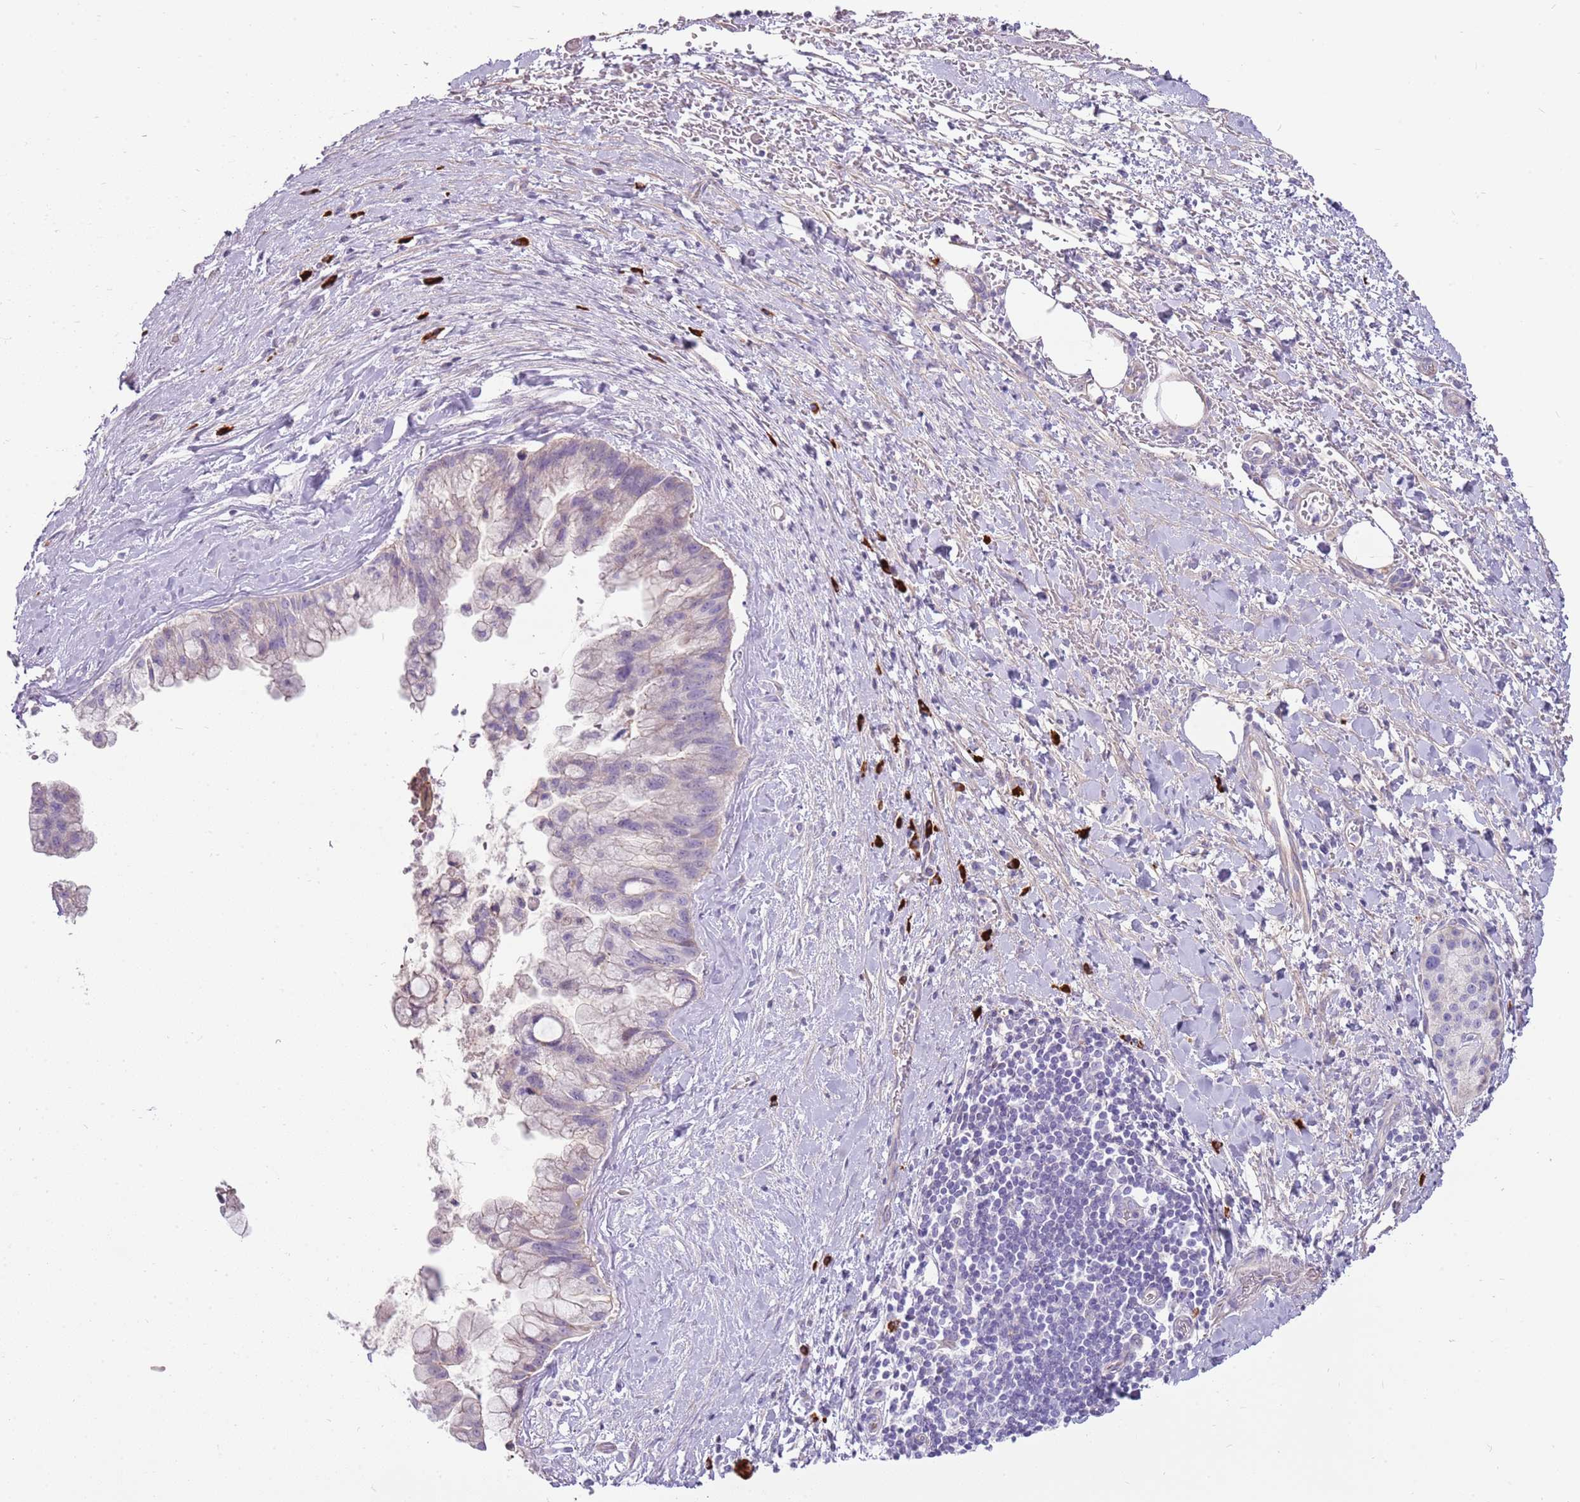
{"staining": {"intensity": "negative", "quantity": "none", "location": "none"}, "tissue": "pancreatic cancer", "cell_type": "Tumor cells", "image_type": "cancer", "snomed": [{"axis": "morphology", "description": "Adenocarcinoma, NOS"}, {"axis": "topography", "description": "Pancreas"}], "caption": "An IHC histopathology image of pancreatic adenocarcinoma is shown. There is no staining in tumor cells of pancreatic adenocarcinoma.", "gene": "MCUB", "patient": {"sex": "male", "age": 73}}